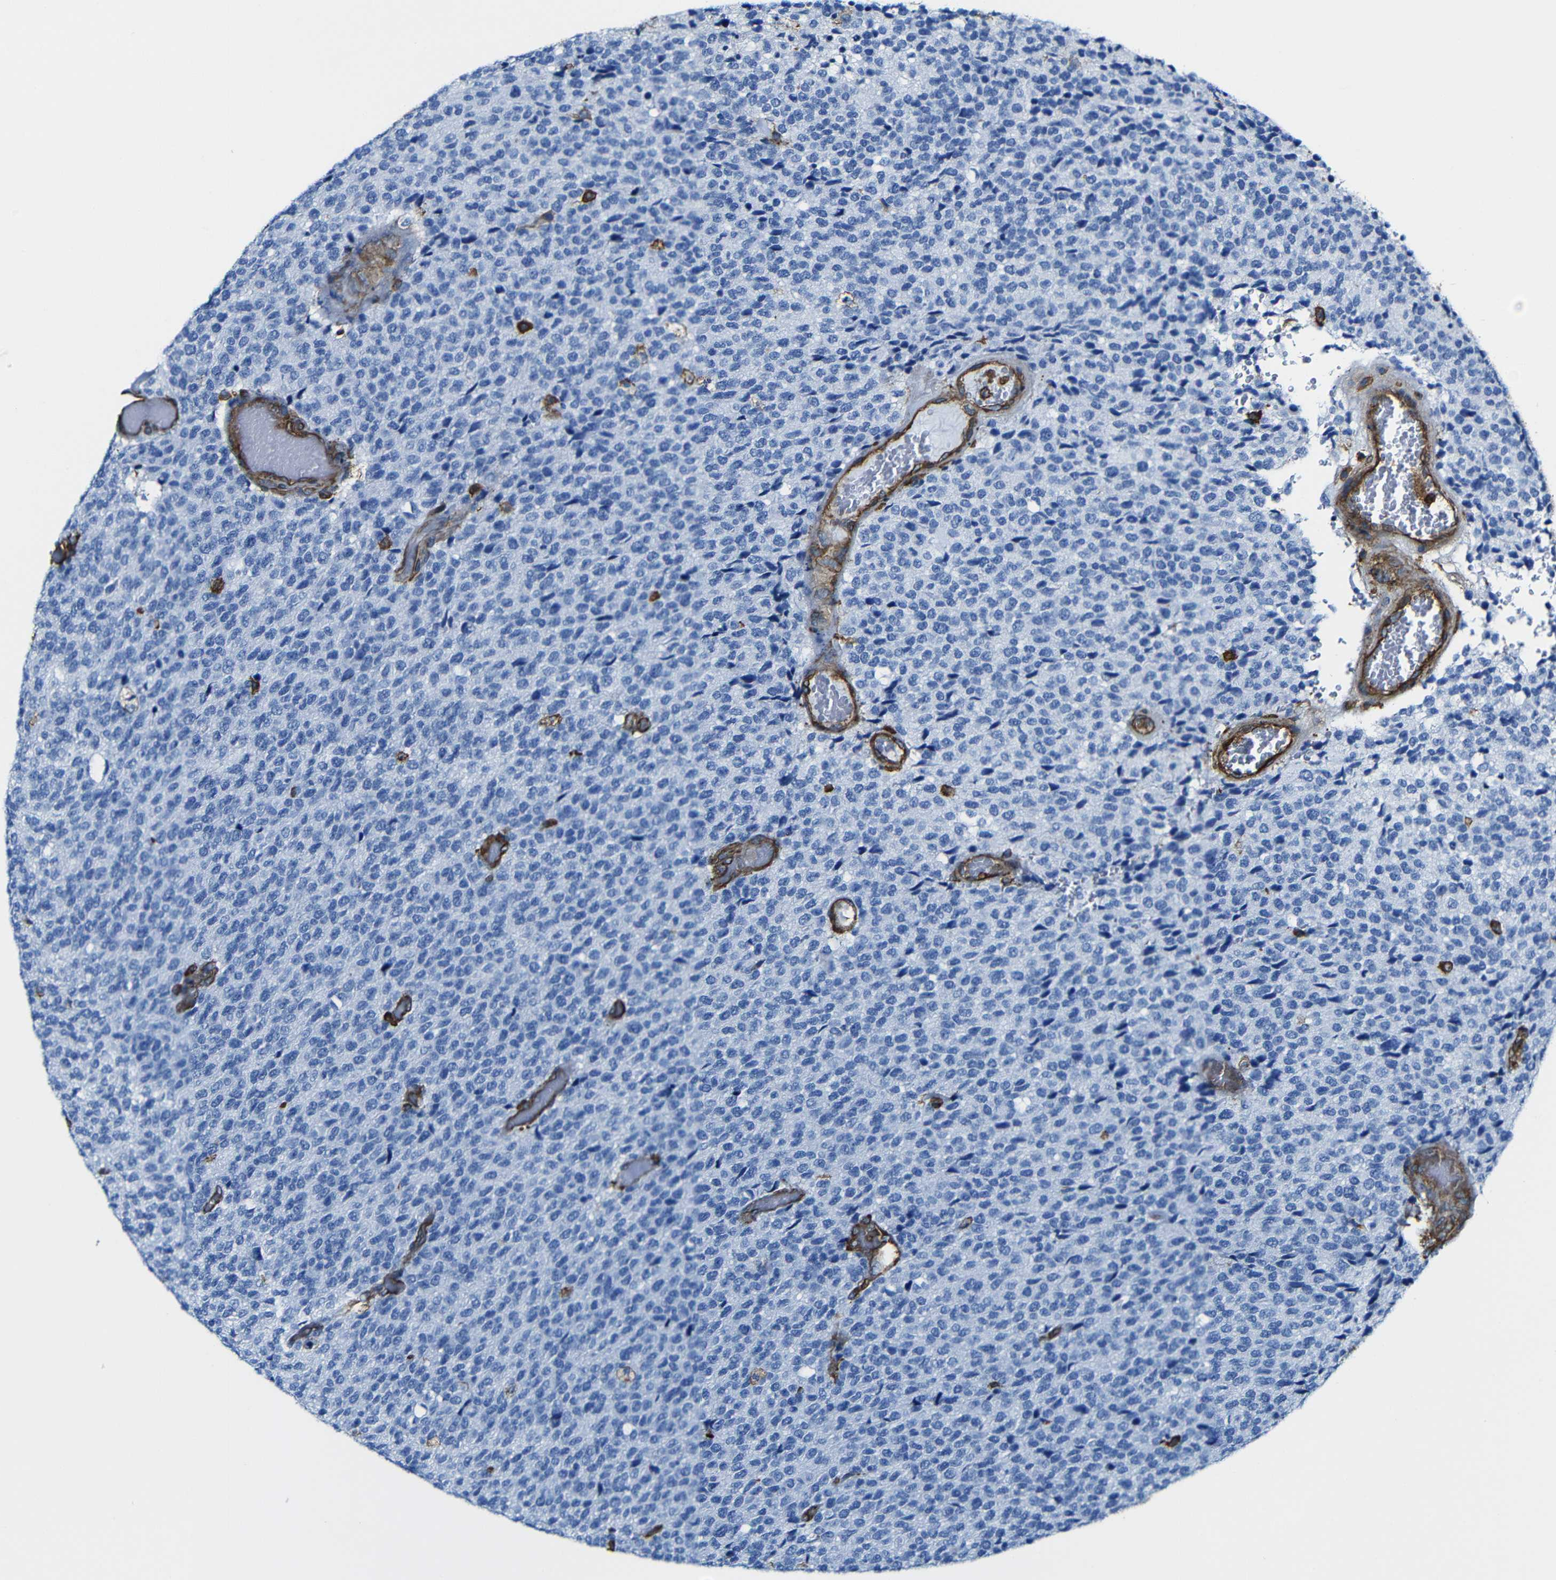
{"staining": {"intensity": "negative", "quantity": "none", "location": "none"}, "tissue": "glioma", "cell_type": "Tumor cells", "image_type": "cancer", "snomed": [{"axis": "morphology", "description": "Glioma, malignant, High grade"}, {"axis": "topography", "description": "pancreas cauda"}], "caption": "Malignant high-grade glioma stained for a protein using immunohistochemistry shows no expression tumor cells.", "gene": "MSN", "patient": {"sex": "male", "age": 60}}